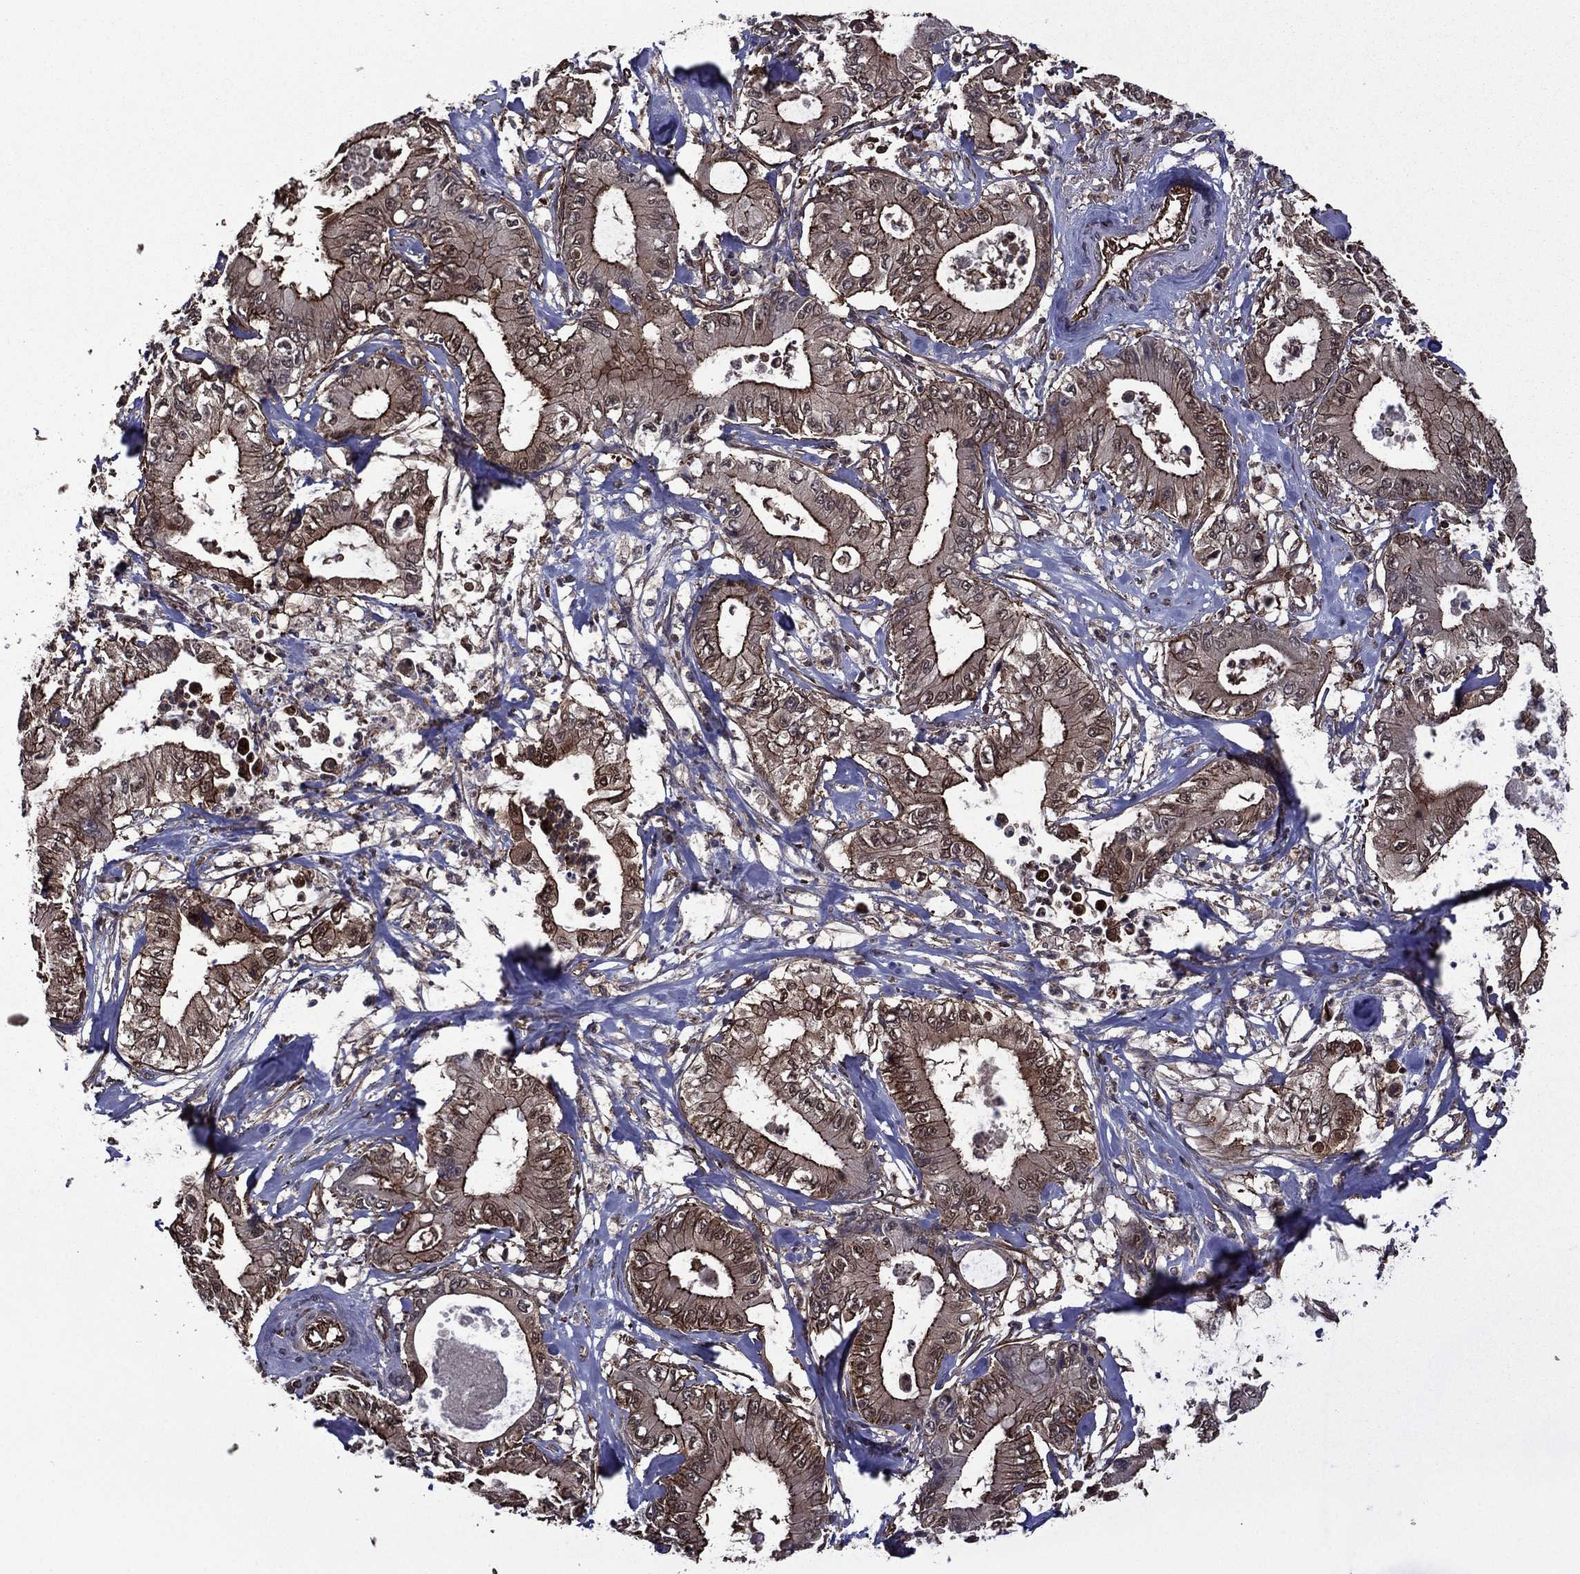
{"staining": {"intensity": "strong", "quantity": ">75%", "location": "cytoplasmic/membranous"}, "tissue": "pancreatic cancer", "cell_type": "Tumor cells", "image_type": "cancer", "snomed": [{"axis": "morphology", "description": "Adenocarcinoma, NOS"}, {"axis": "topography", "description": "Pancreas"}], "caption": "The photomicrograph displays a brown stain indicating the presence of a protein in the cytoplasmic/membranous of tumor cells in adenocarcinoma (pancreatic).", "gene": "PLPP3", "patient": {"sex": "male", "age": 71}}